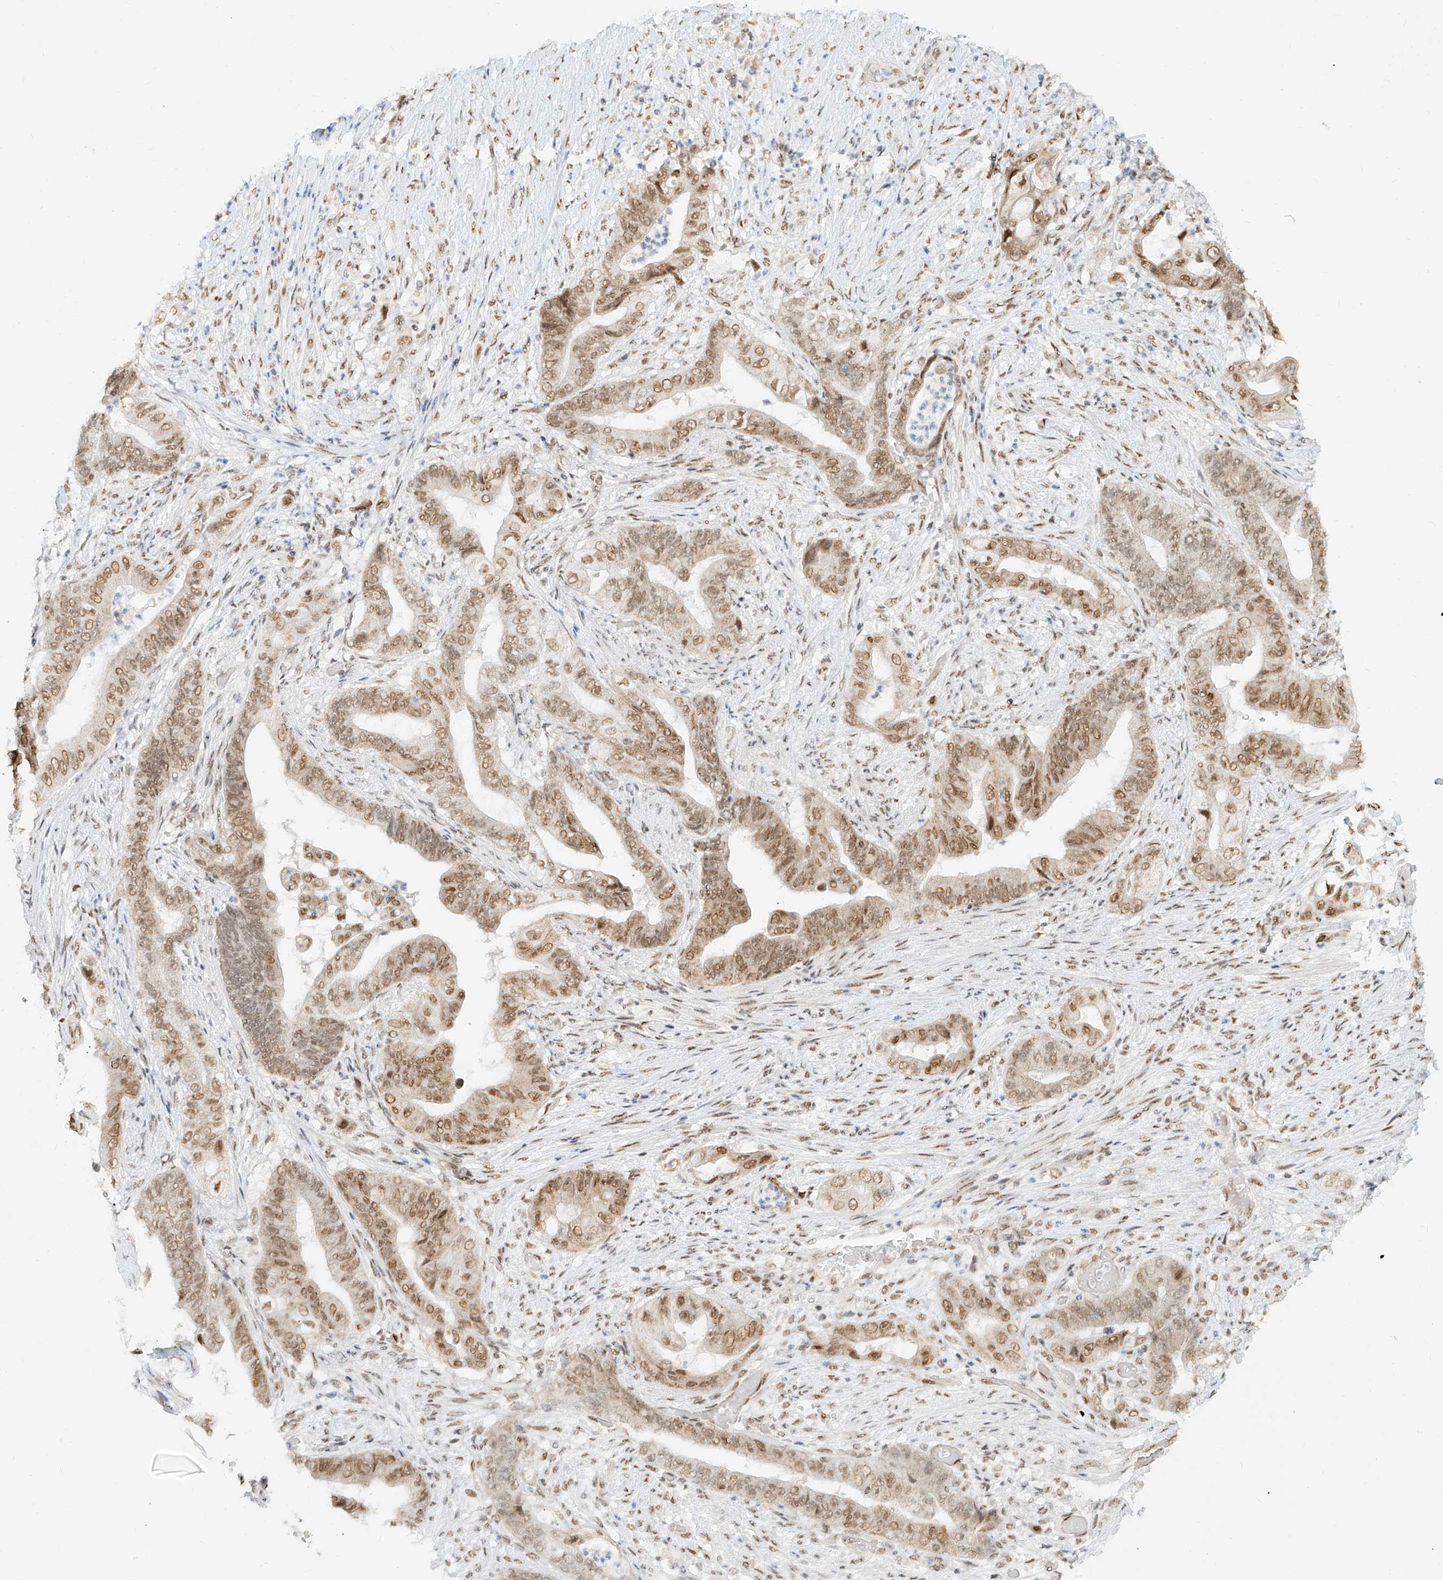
{"staining": {"intensity": "moderate", "quantity": ">75%", "location": "nuclear"}, "tissue": "stomach cancer", "cell_type": "Tumor cells", "image_type": "cancer", "snomed": [{"axis": "morphology", "description": "Adenocarcinoma, NOS"}, {"axis": "topography", "description": "Stomach"}], "caption": "A micrograph showing moderate nuclear expression in about >75% of tumor cells in stomach adenocarcinoma, as visualized by brown immunohistochemical staining.", "gene": "NHSL1", "patient": {"sex": "female", "age": 73}}